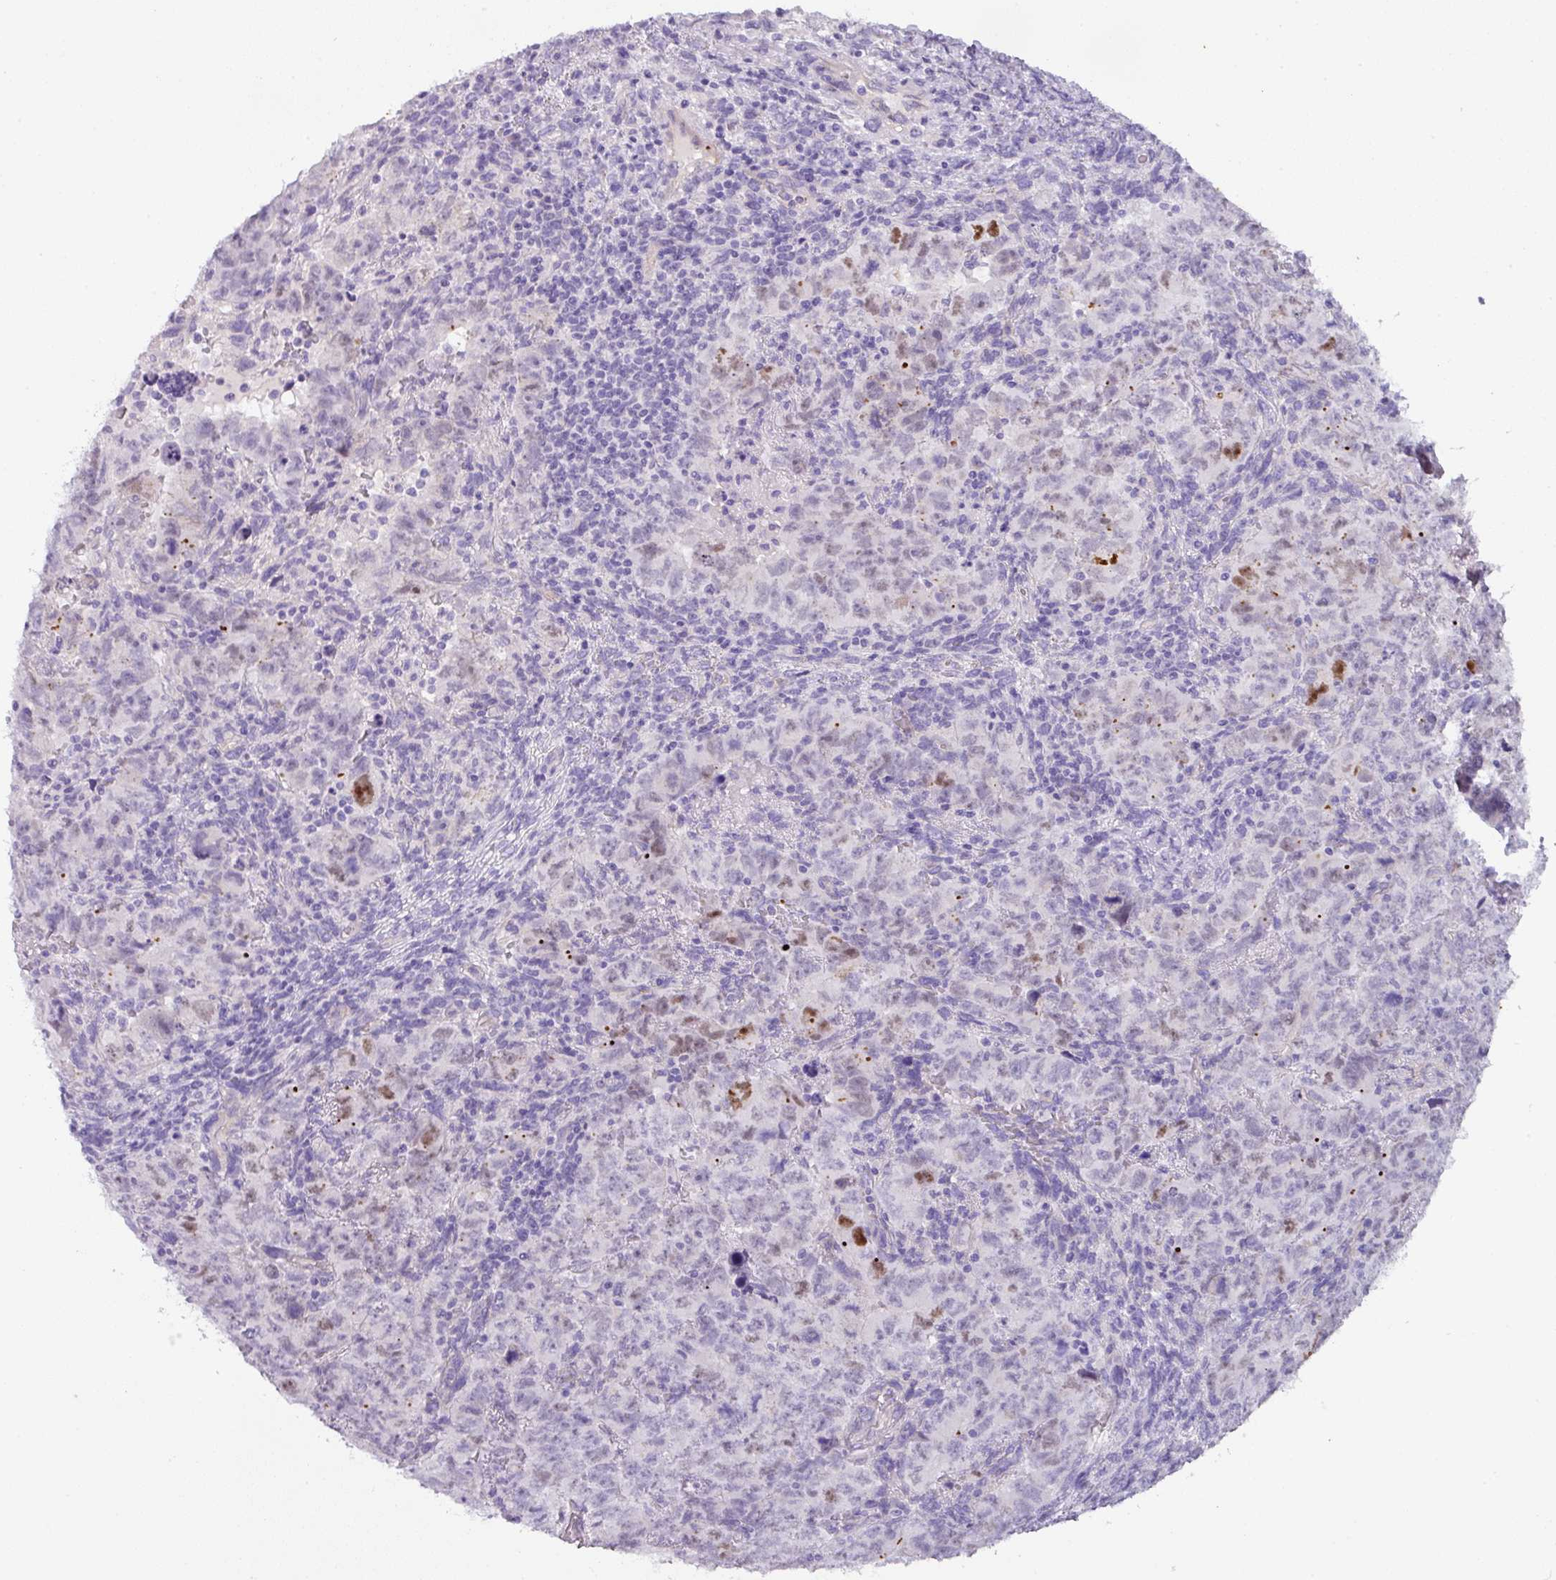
{"staining": {"intensity": "moderate", "quantity": "<25%", "location": "nuclear"}, "tissue": "testis cancer", "cell_type": "Tumor cells", "image_type": "cancer", "snomed": [{"axis": "morphology", "description": "Carcinoma, Embryonal, NOS"}, {"axis": "topography", "description": "Testis"}], "caption": "A high-resolution photomicrograph shows IHC staining of embryonal carcinoma (testis), which displays moderate nuclear positivity in approximately <25% of tumor cells.", "gene": "OR52N1", "patient": {"sex": "male", "age": 24}}